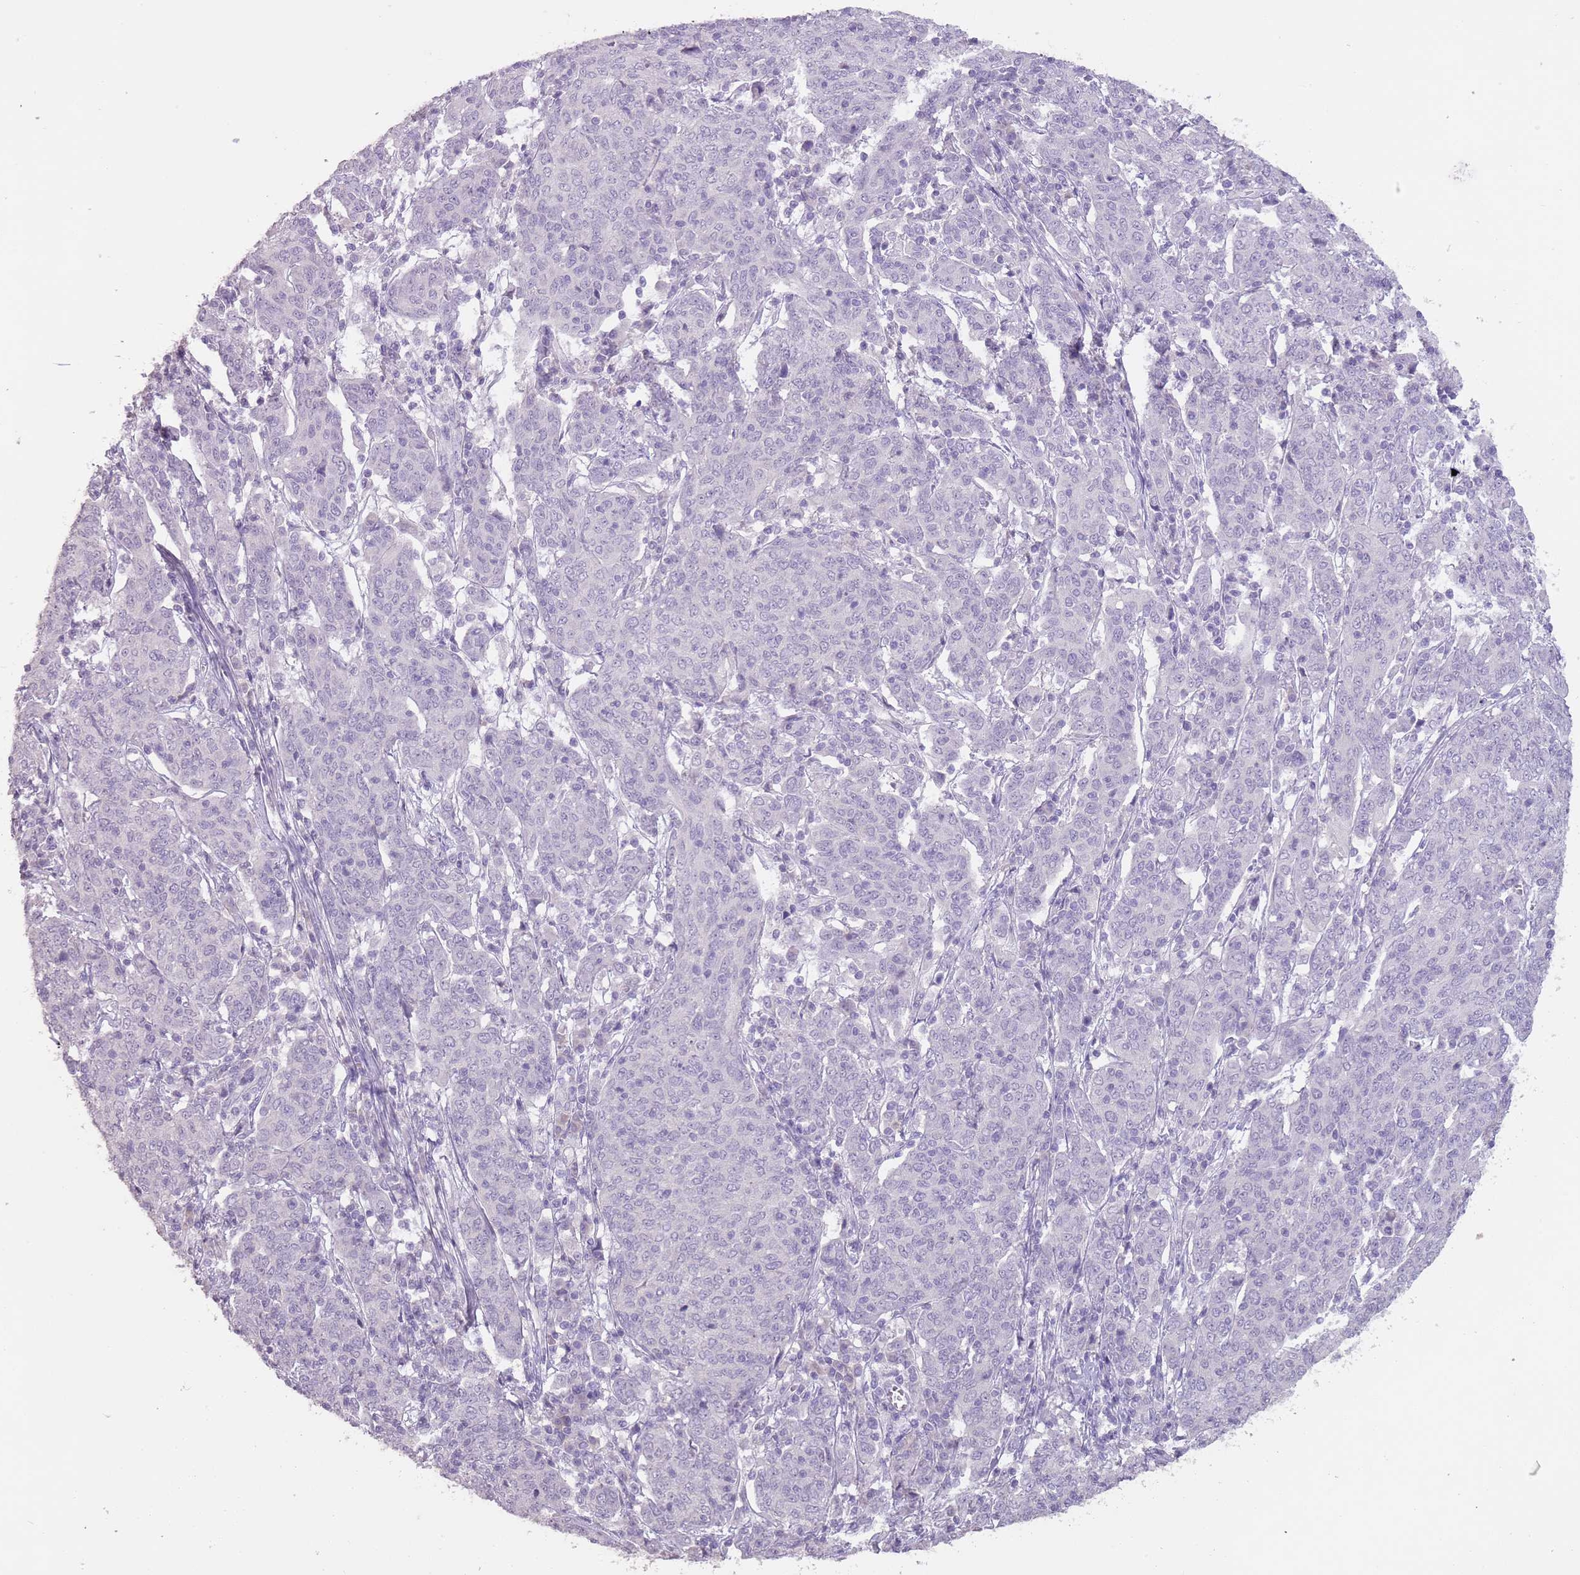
{"staining": {"intensity": "negative", "quantity": "none", "location": "none"}, "tissue": "cervical cancer", "cell_type": "Tumor cells", "image_type": "cancer", "snomed": [{"axis": "morphology", "description": "Squamous cell carcinoma, NOS"}, {"axis": "topography", "description": "Cervix"}], "caption": "Immunohistochemical staining of human cervical cancer (squamous cell carcinoma) shows no significant staining in tumor cells.", "gene": "SLC35E3", "patient": {"sex": "female", "age": 67}}